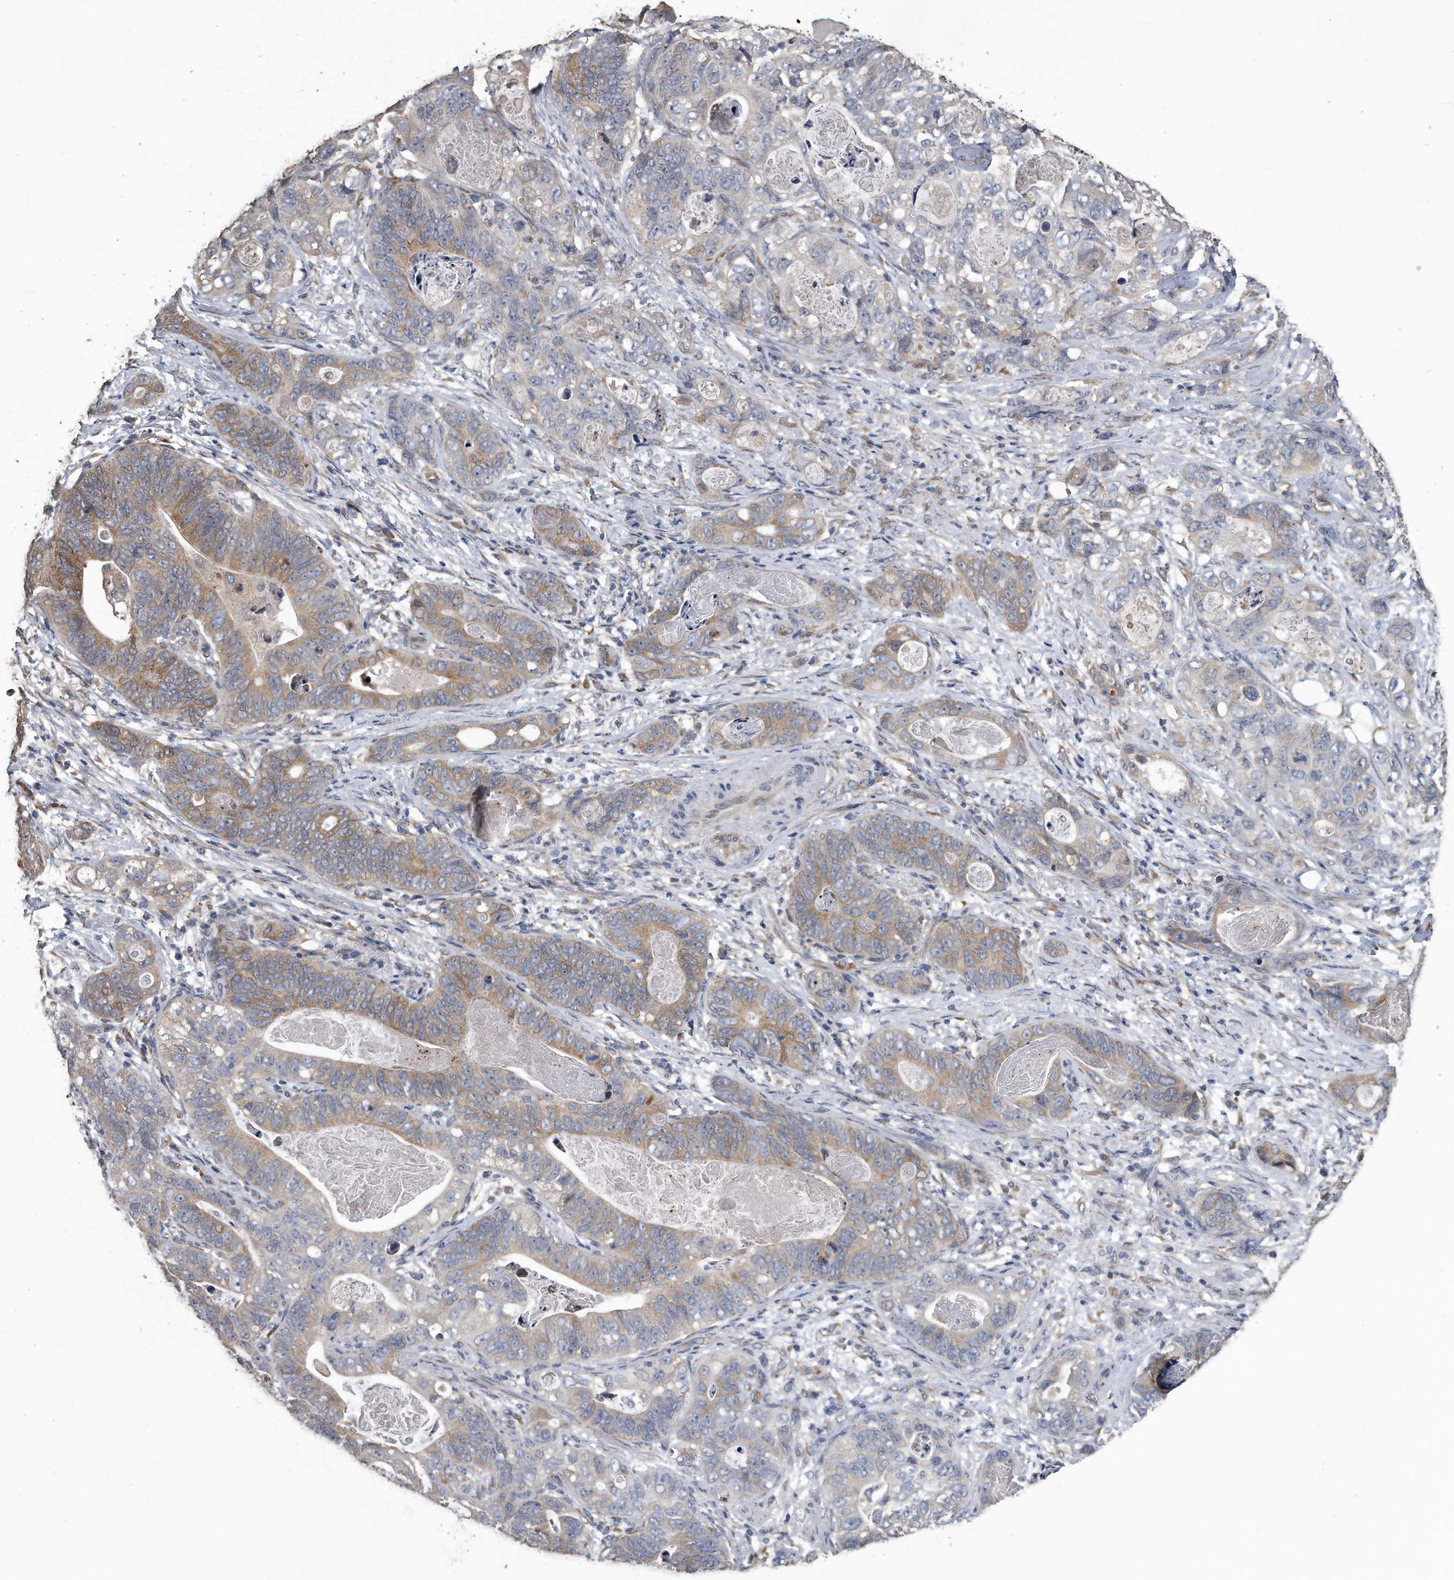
{"staining": {"intensity": "moderate", "quantity": "<25%", "location": "cytoplasmic/membranous"}, "tissue": "stomach cancer", "cell_type": "Tumor cells", "image_type": "cancer", "snomed": [{"axis": "morphology", "description": "Normal tissue, NOS"}, {"axis": "morphology", "description": "Adenocarcinoma, NOS"}, {"axis": "topography", "description": "Stomach"}], "caption": "Immunohistochemistry (DAB (3,3'-diaminobenzidine)) staining of stomach cancer displays moderate cytoplasmic/membranous protein positivity in about <25% of tumor cells.", "gene": "PCLO", "patient": {"sex": "female", "age": 89}}